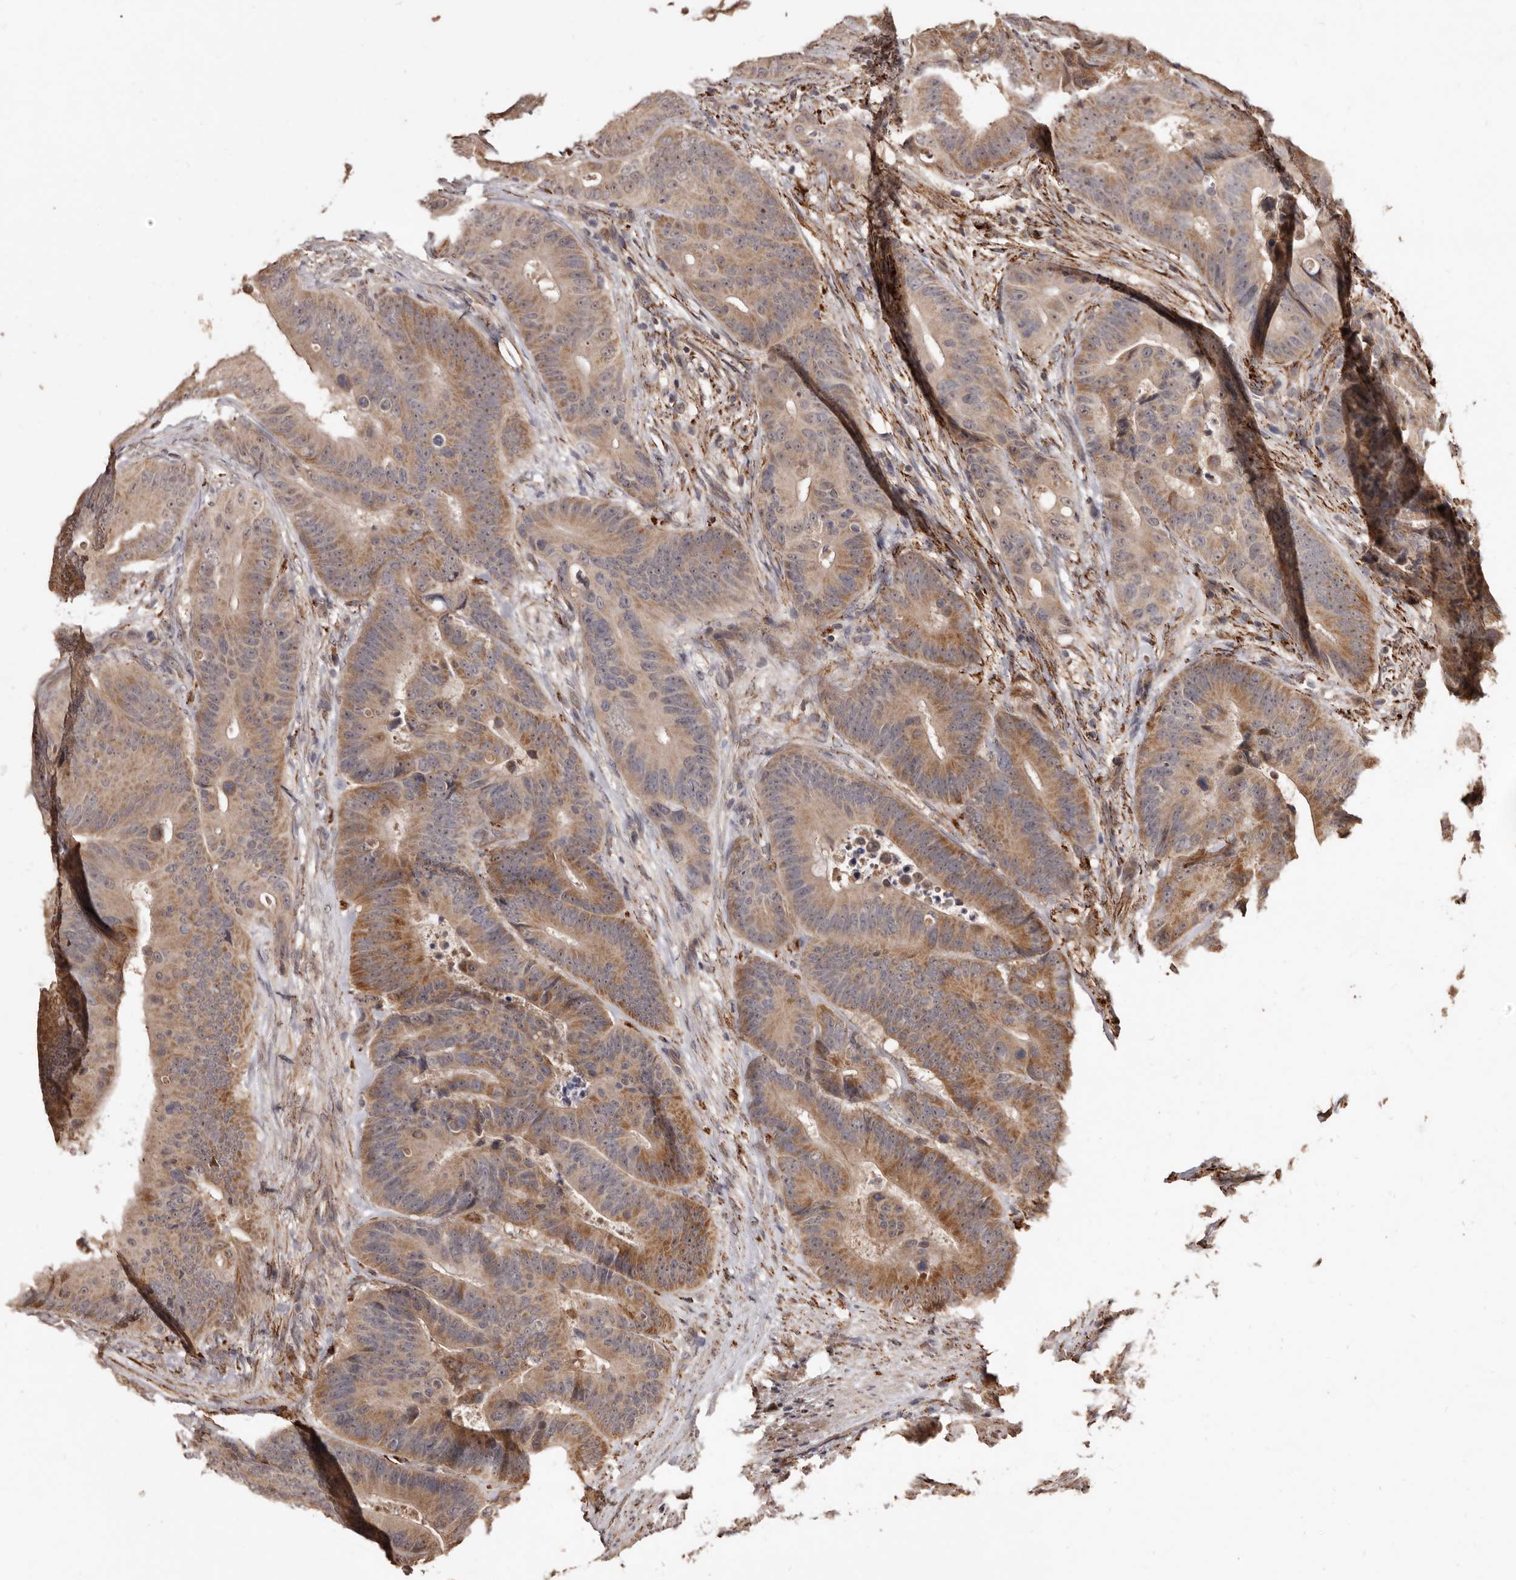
{"staining": {"intensity": "moderate", "quantity": ">75%", "location": "cytoplasmic/membranous"}, "tissue": "colorectal cancer", "cell_type": "Tumor cells", "image_type": "cancer", "snomed": [{"axis": "morphology", "description": "Adenocarcinoma, NOS"}, {"axis": "topography", "description": "Colon"}], "caption": "DAB (3,3'-diaminobenzidine) immunohistochemical staining of colorectal adenocarcinoma demonstrates moderate cytoplasmic/membranous protein expression in about >75% of tumor cells.", "gene": "AKAP7", "patient": {"sex": "male", "age": 83}}